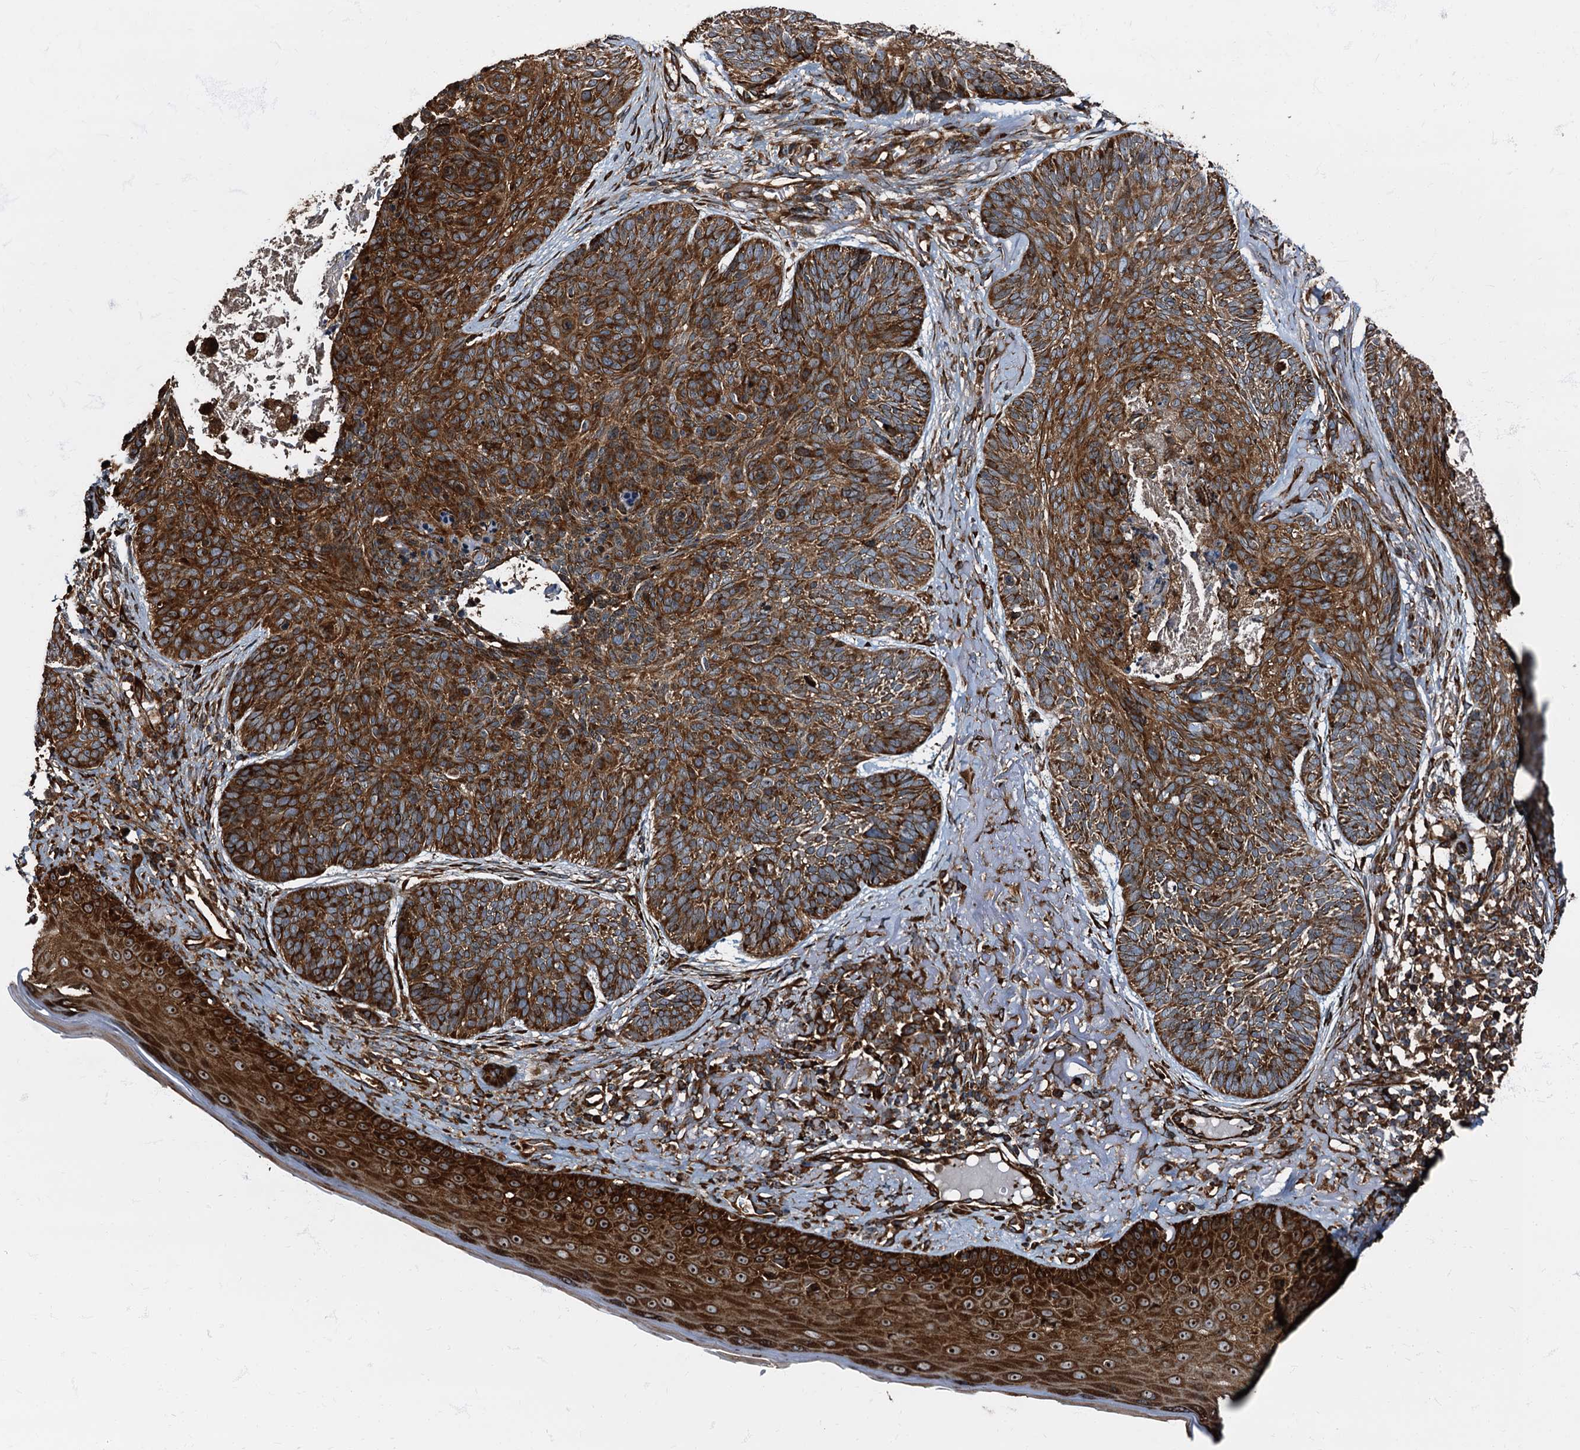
{"staining": {"intensity": "strong", "quantity": ">75%", "location": "cytoplasmic/membranous"}, "tissue": "skin cancer", "cell_type": "Tumor cells", "image_type": "cancer", "snomed": [{"axis": "morphology", "description": "Normal tissue, NOS"}, {"axis": "morphology", "description": "Basal cell carcinoma"}, {"axis": "topography", "description": "Skin"}], "caption": "Strong cytoplasmic/membranous positivity for a protein is seen in approximately >75% of tumor cells of skin basal cell carcinoma using immunohistochemistry.", "gene": "ATP2C1", "patient": {"sex": "male", "age": 66}}